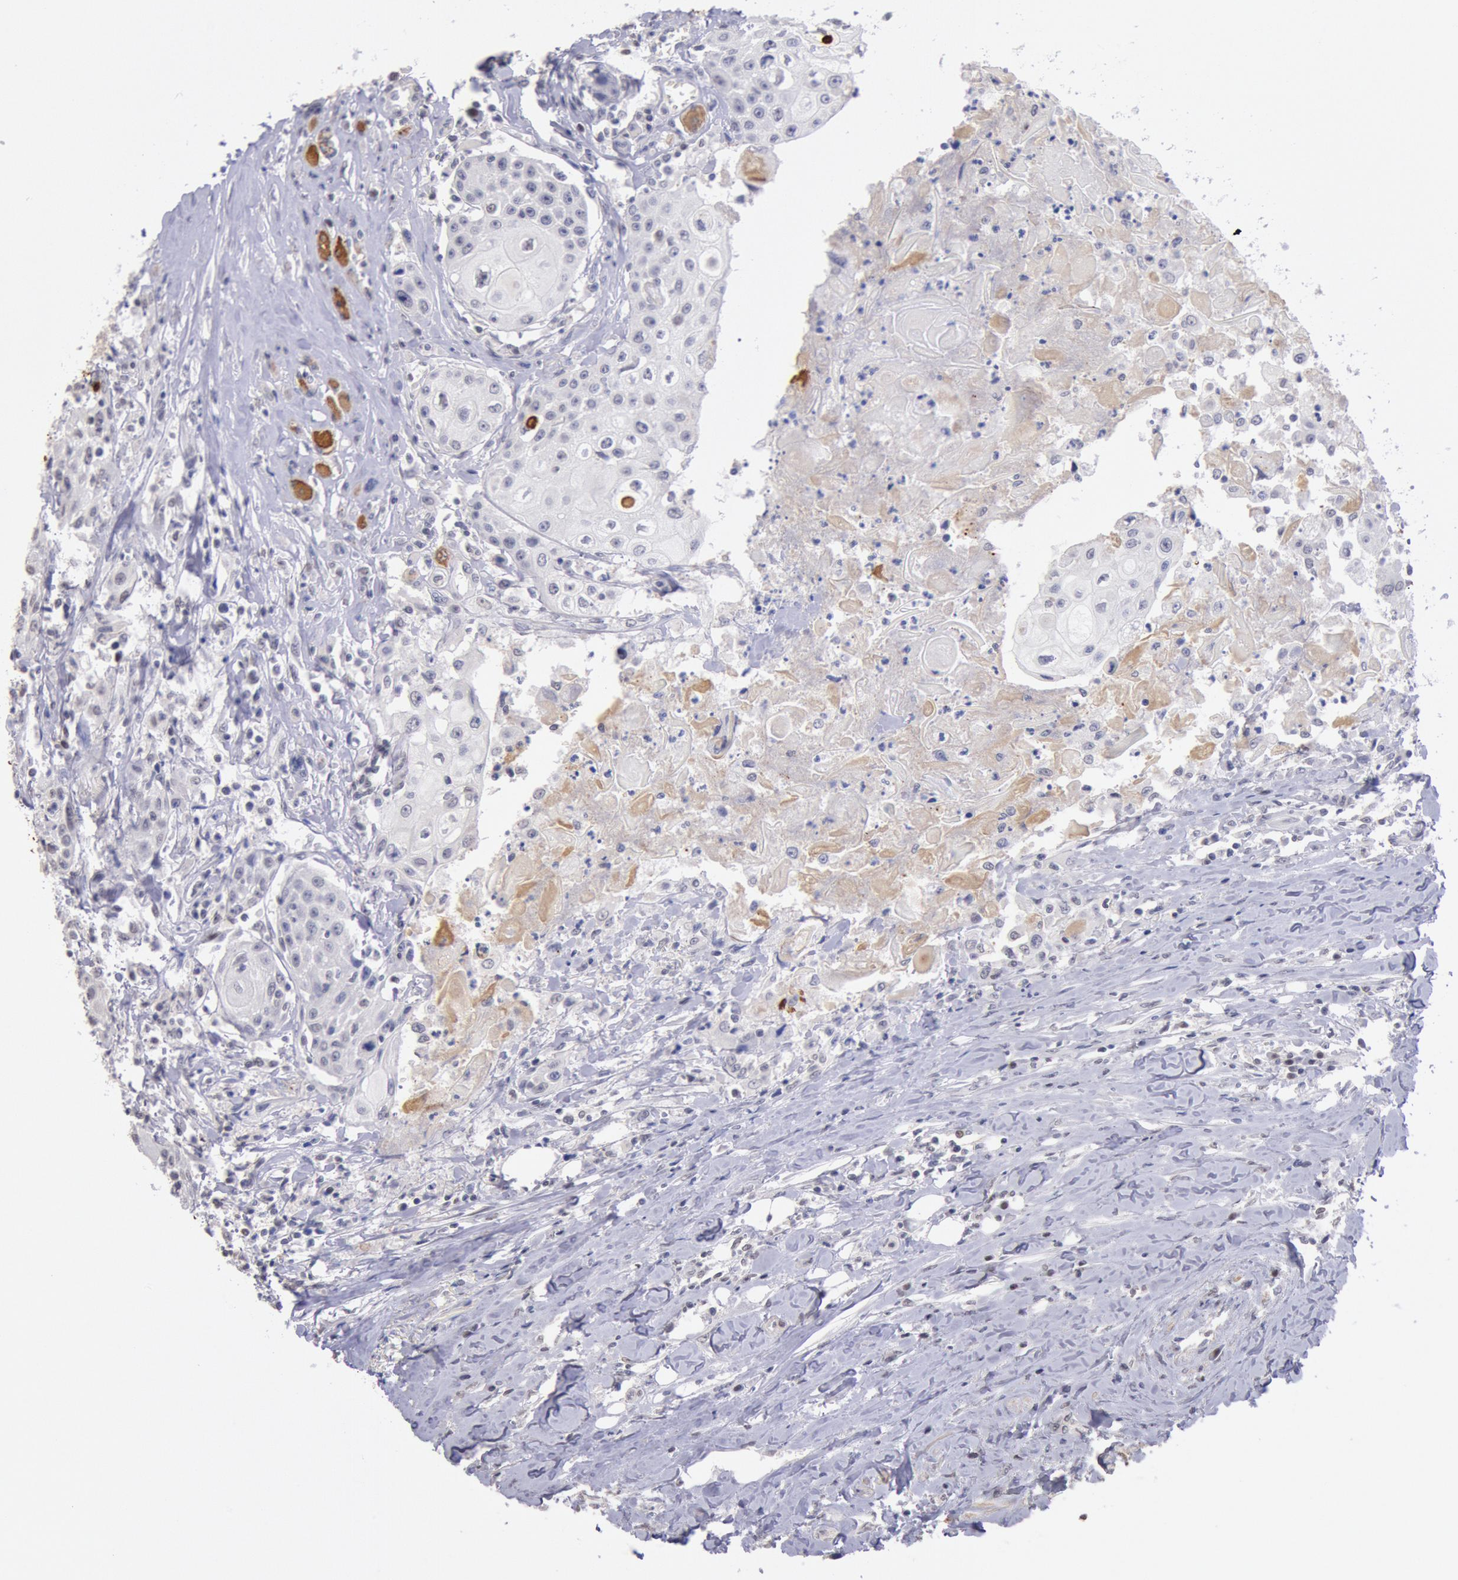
{"staining": {"intensity": "moderate", "quantity": "<25%", "location": "cytoplasmic/membranous"}, "tissue": "head and neck cancer", "cell_type": "Tumor cells", "image_type": "cancer", "snomed": [{"axis": "morphology", "description": "Squamous cell carcinoma, NOS"}, {"axis": "topography", "description": "Oral tissue"}, {"axis": "topography", "description": "Head-Neck"}], "caption": "An immunohistochemistry micrograph of neoplastic tissue is shown. Protein staining in brown labels moderate cytoplasmic/membranous positivity in squamous cell carcinoma (head and neck) within tumor cells.", "gene": "MYH7", "patient": {"sex": "female", "age": 82}}